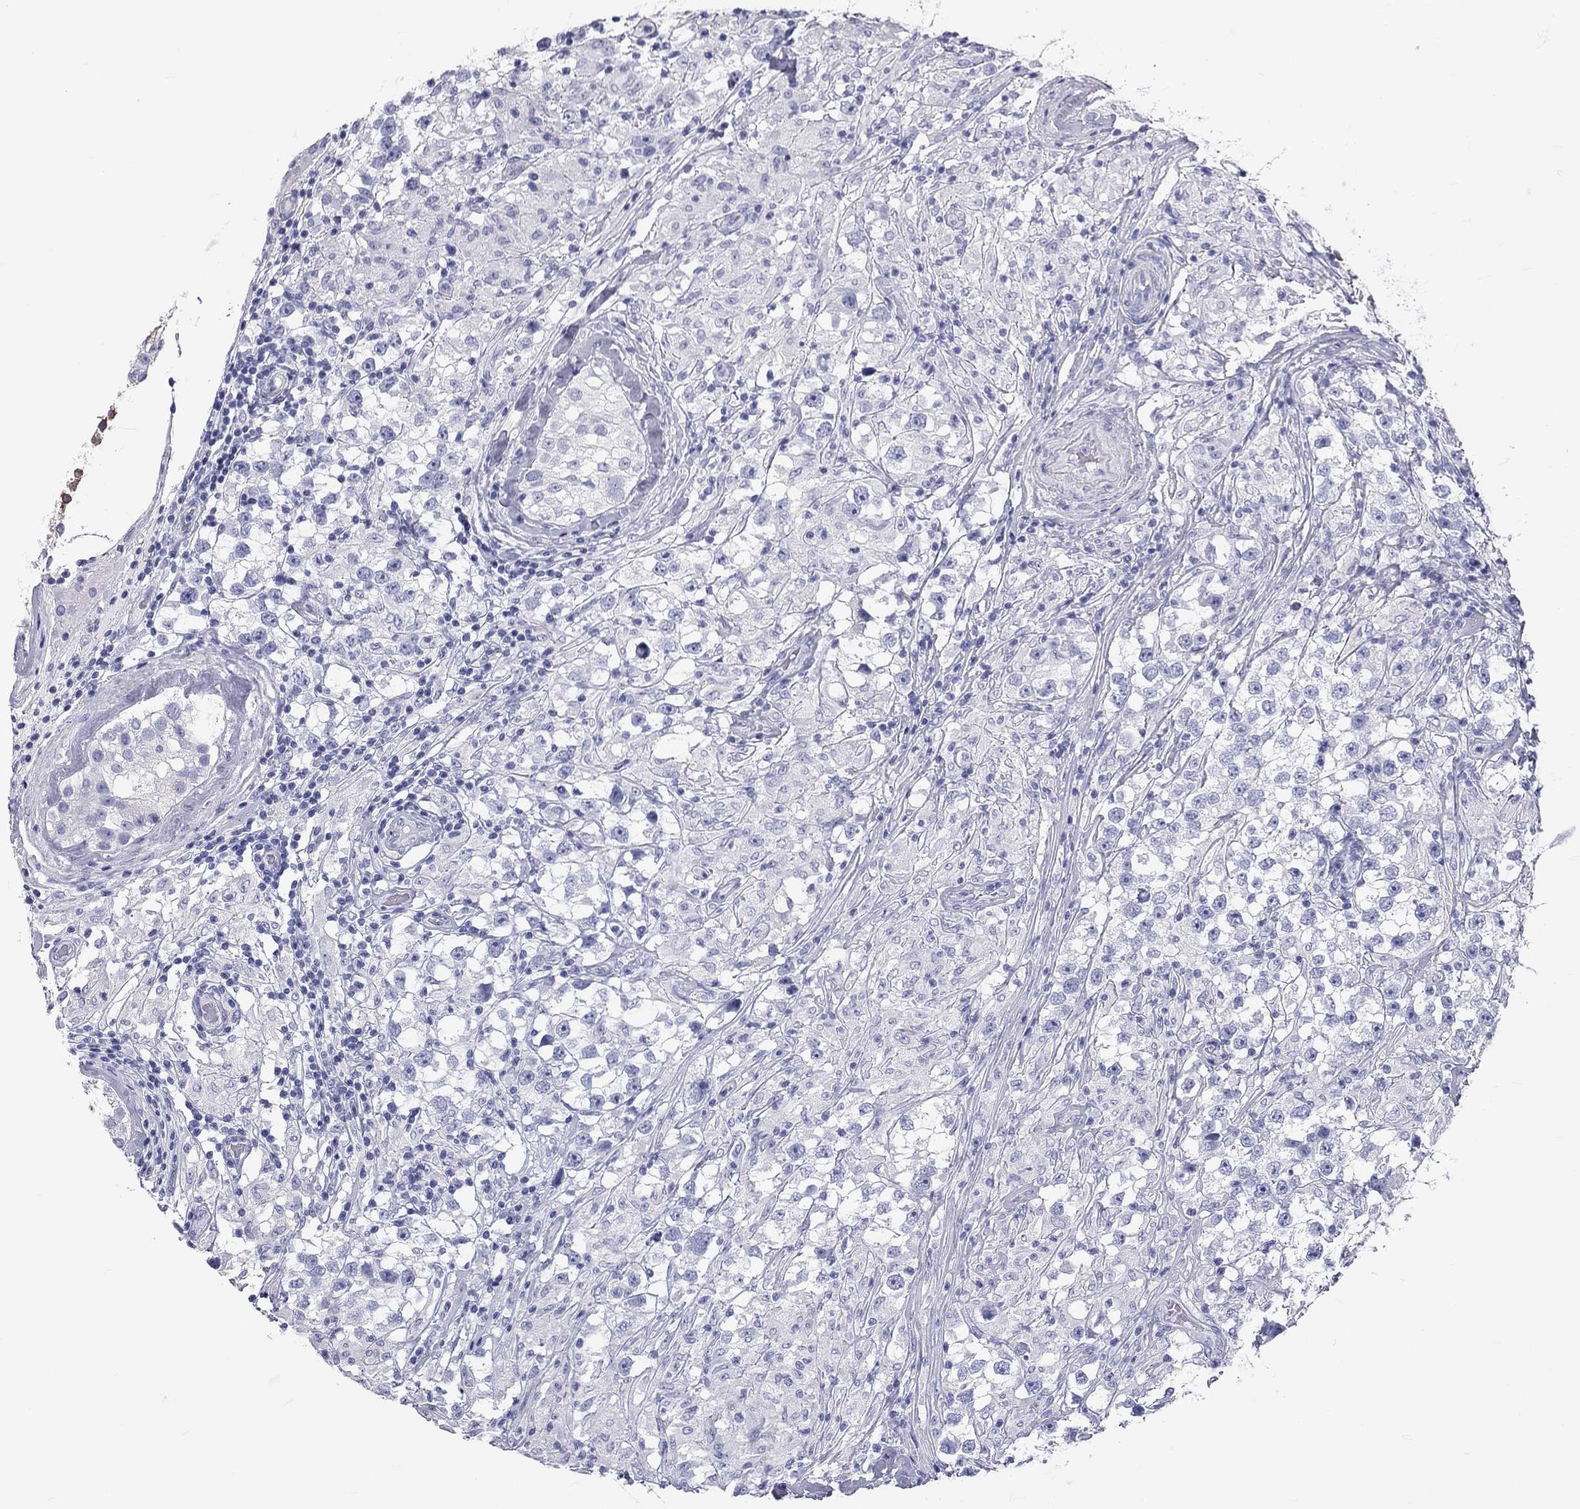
{"staining": {"intensity": "negative", "quantity": "none", "location": "none"}, "tissue": "testis cancer", "cell_type": "Tumor cells", "image_type": "cancer", "snomed": [{"axis": "morphology", "description": "Seminoma, NOS"}, {"axis": "topography", "description": "Testis"}], "caption": "The histopathology image shows no significant expression in tumor cells of testis seminoma. Nuclei are stained in blue.", "gene": "DNALI1", "patient": {"sex": "male", "age": 46}}